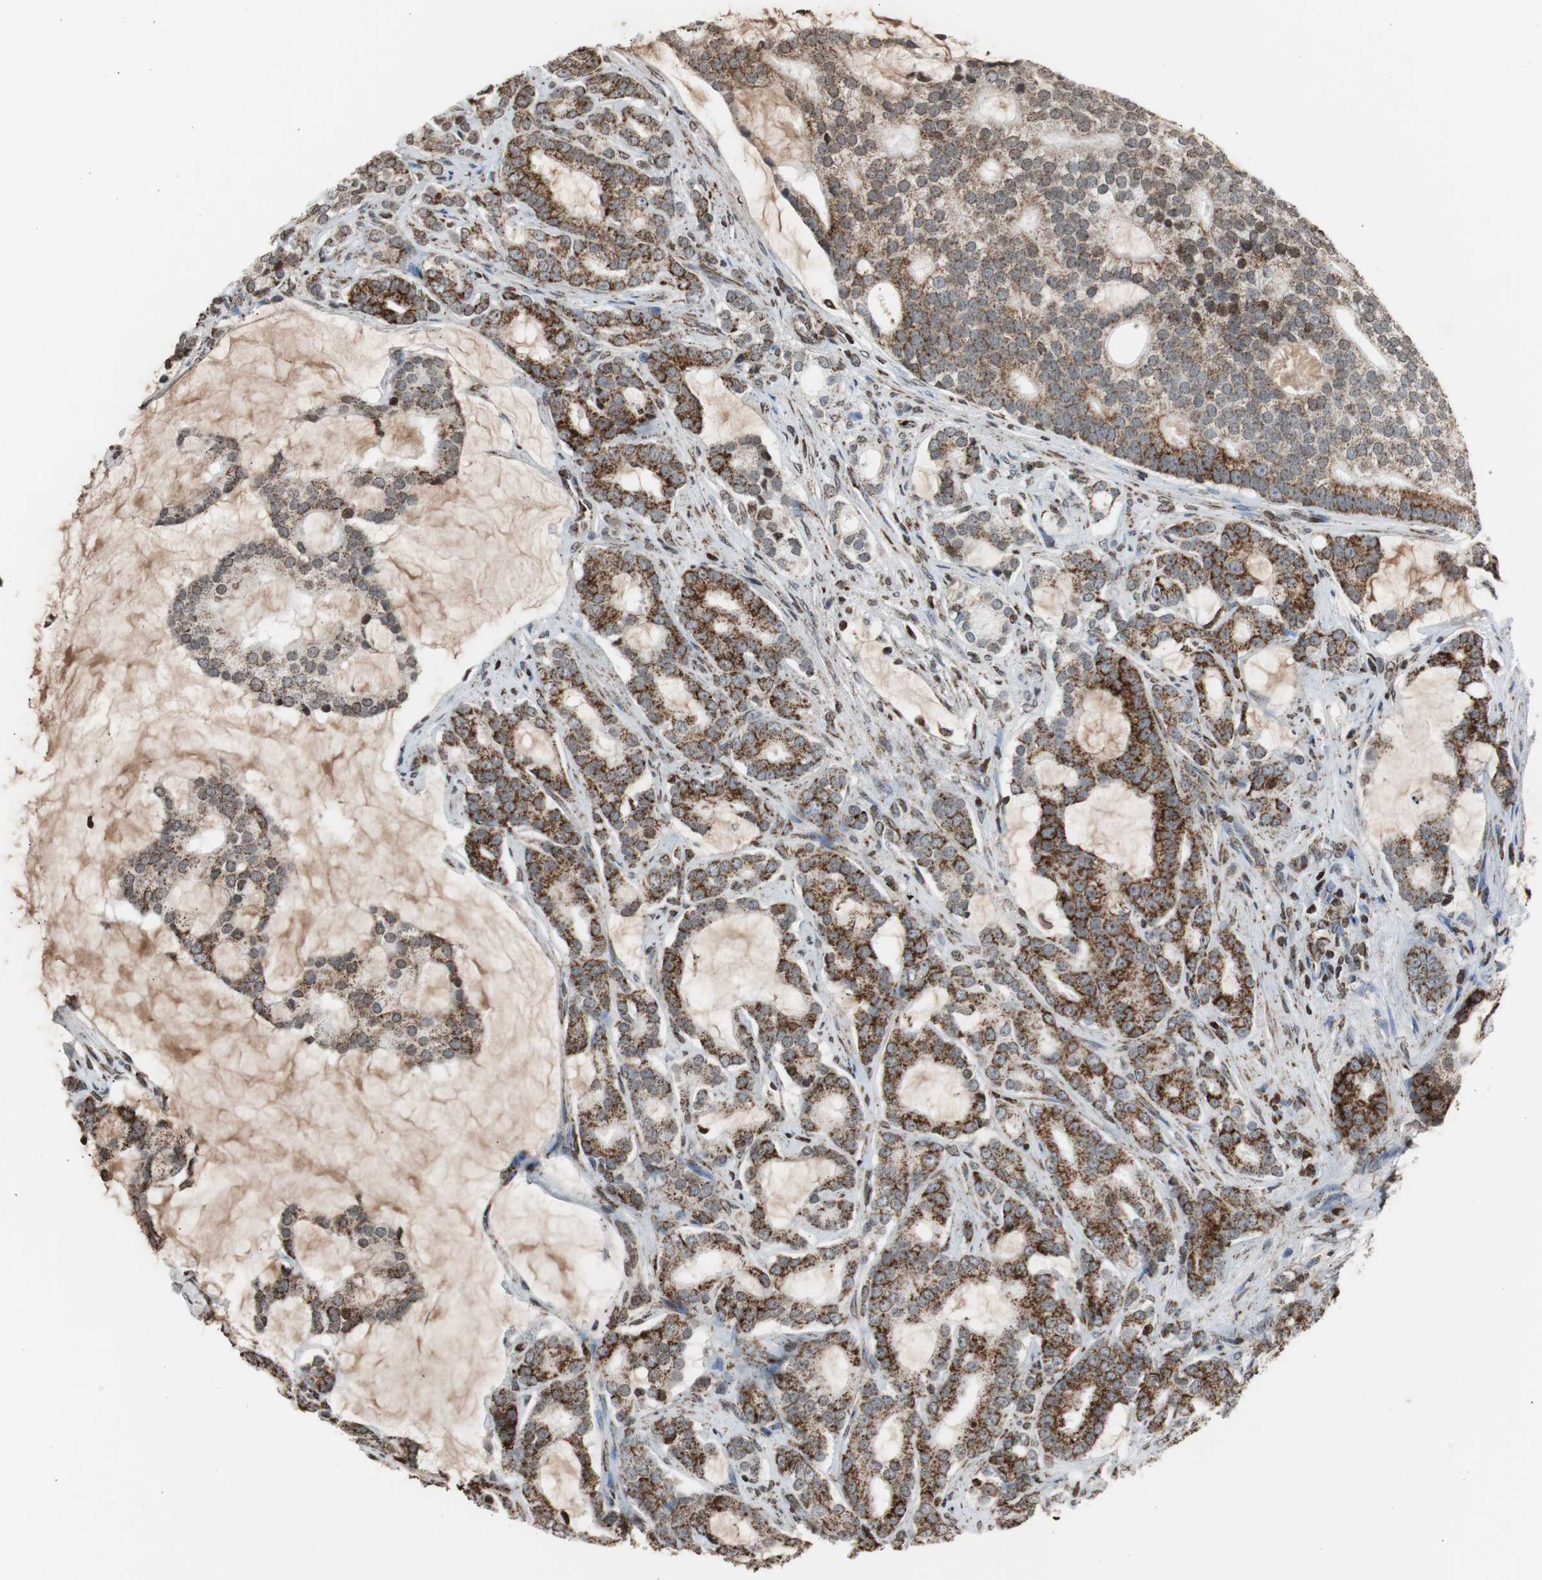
{"staining": {"intensity": "strong", "quantity": ">75%", "location": "cytoplasmic/membranous"}, "tissue": "prostate cancer", "cell_type": "Tumor cells", "image_type": "cancer", "snomed": [{"axis": "morphology", "description": "Adenocarcinoma, Low grade"}, {"axis": "topography", "description": "Prostate"}], "caption": "Human prostate cancer stained with a brown dye reveals strong cytoplasmic/membranous positive positivity in approximately >75% of tumor cells.", "gene": "HSPA9", "patient": {"sex": "male", "age": 58}}